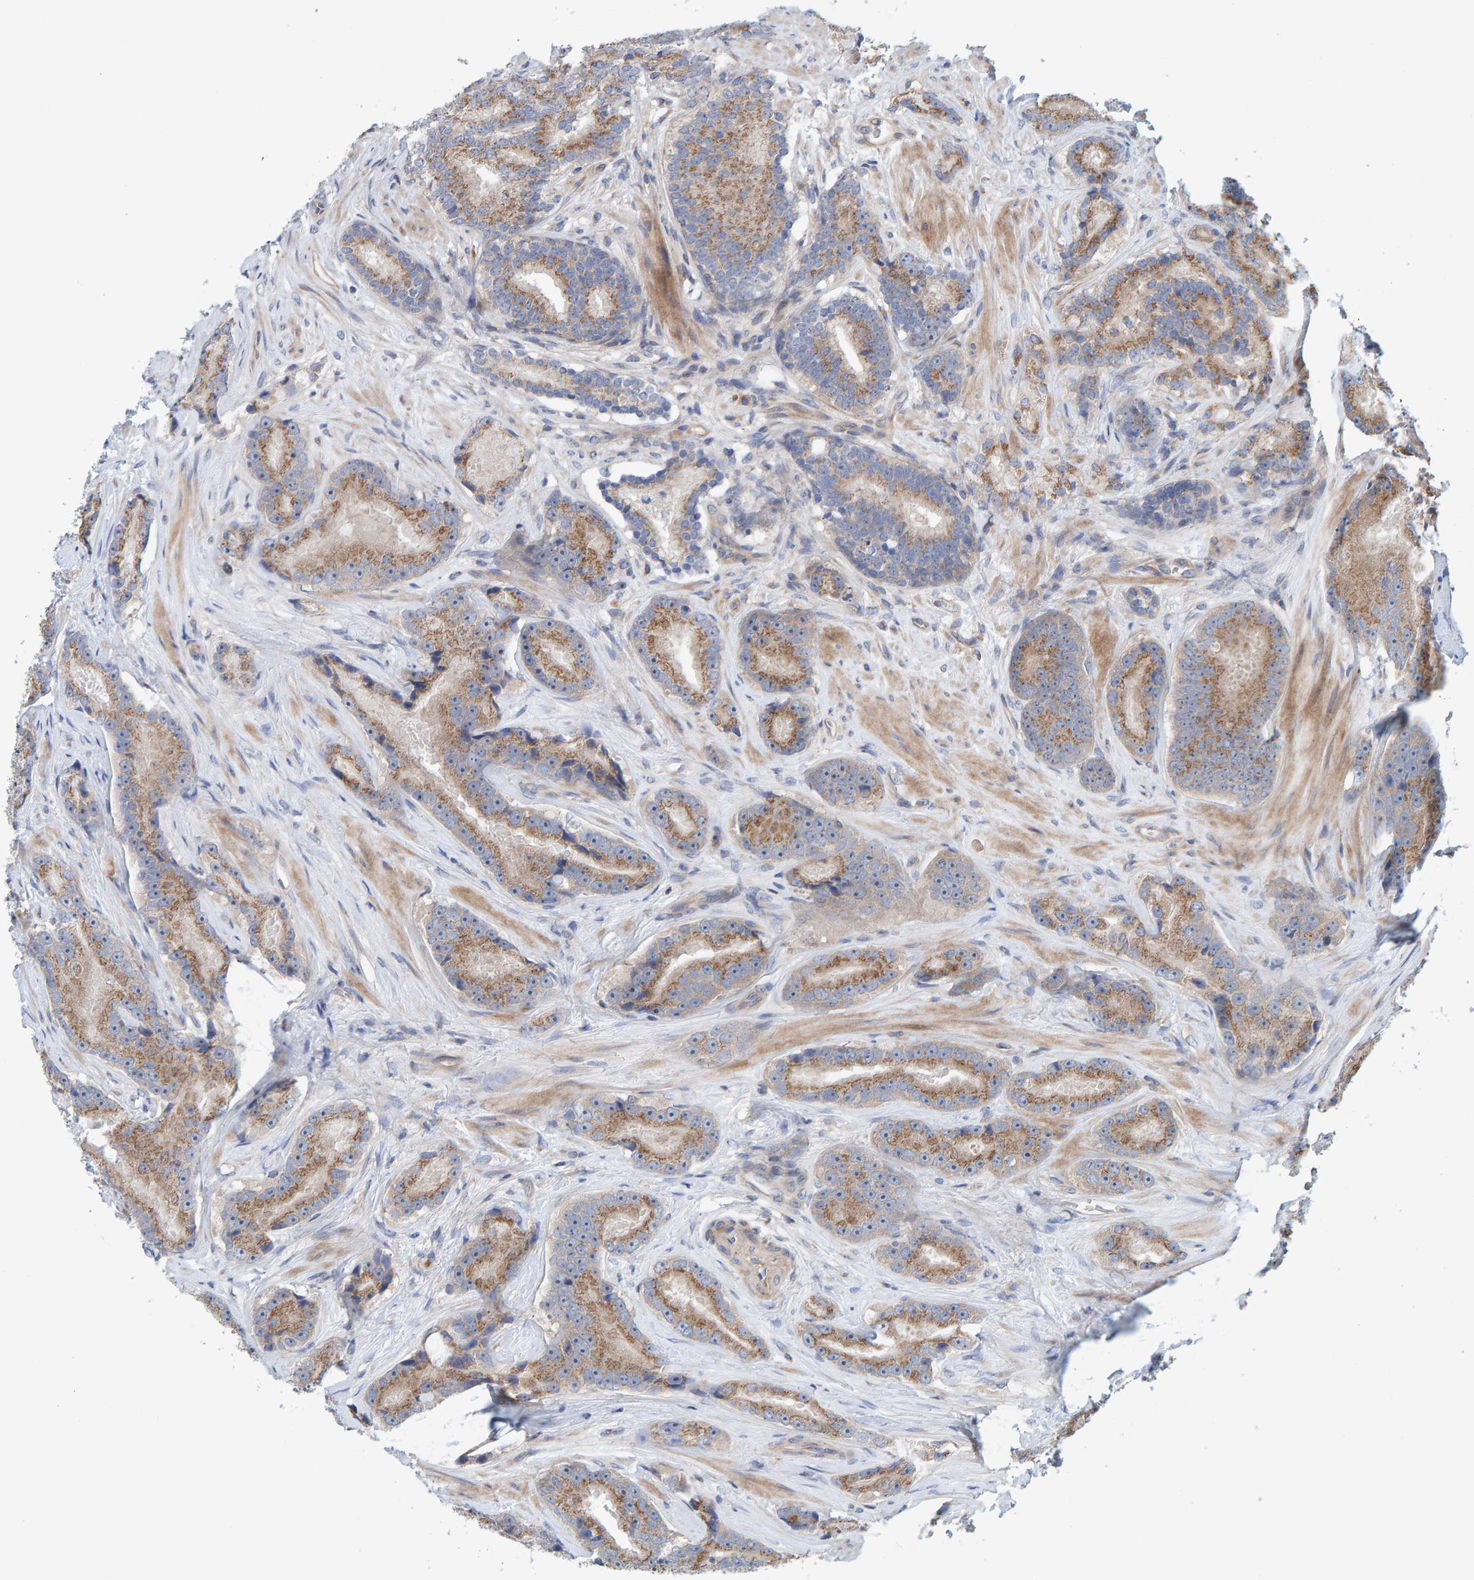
{"staining": {"intensity": "moderate", "quantity": ">75%", "location": "cytoplasmic/membranous"}, "tissue": "prostate cancer", "cell_type": "Tumor cells", "image_type": "cancer", "snomed": [{"axis": "morphology", "description": "Adenocarcinoma, High grade"}, {"axis": "topography", "description": "Prostate"}], "caption": "This is an image of immunohistochemistry staining of prostate cancer, which shows moderate expression in the cytoplasmic/membranous of tumor cells.", "gene": "CCM2", "patient": {"sex": "male", "age": 55}}